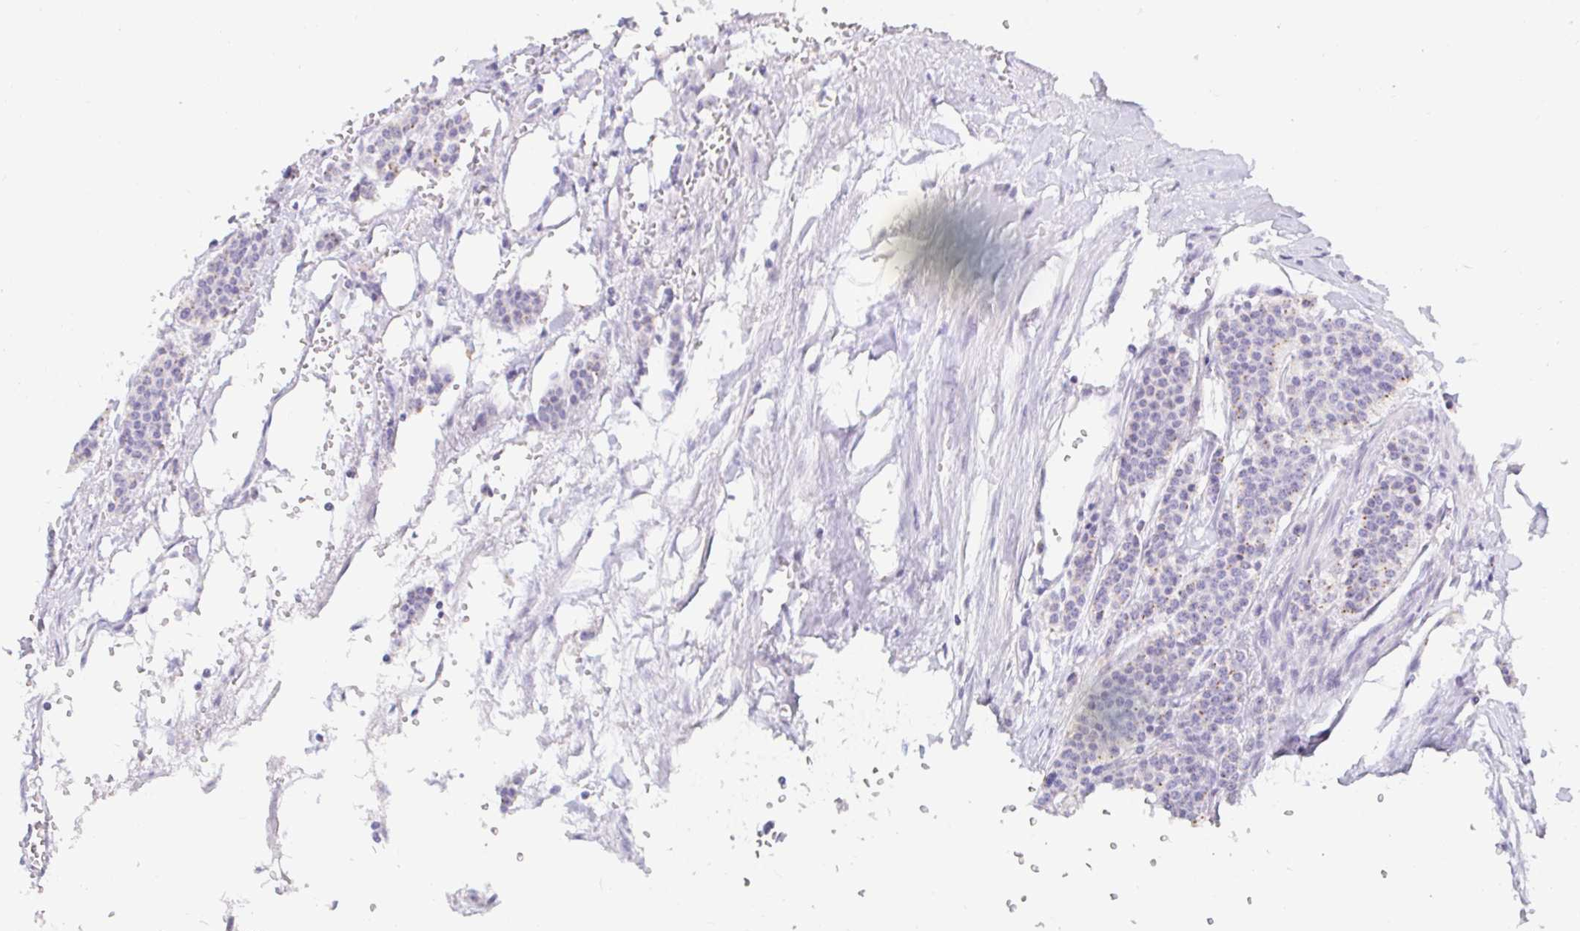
{"staining": {"intensity": "negative", "quantity": "none", "location": "none"}, "tissue": "carcinoid", "cell_type": "Tumor cells", "image_type": "cancer", "snomed": [{"axis": "morphology", "description": "Carcinoid, malignant, NOS"}, {"axis": "topography", "description": "Small intestine"}], "caption": "Immunohistochemical staining of human carcinoid displays no significant staining in tumor cells. The staining was performed using DAB (3,3'-diaminobenzidine) to visualize the protein expression in brown, while the nuclei were stained in blue with hematoxylin (Magnification: 20x).", "gene": "OR51D1", "patient": {"sex": "male", "age": 63}}